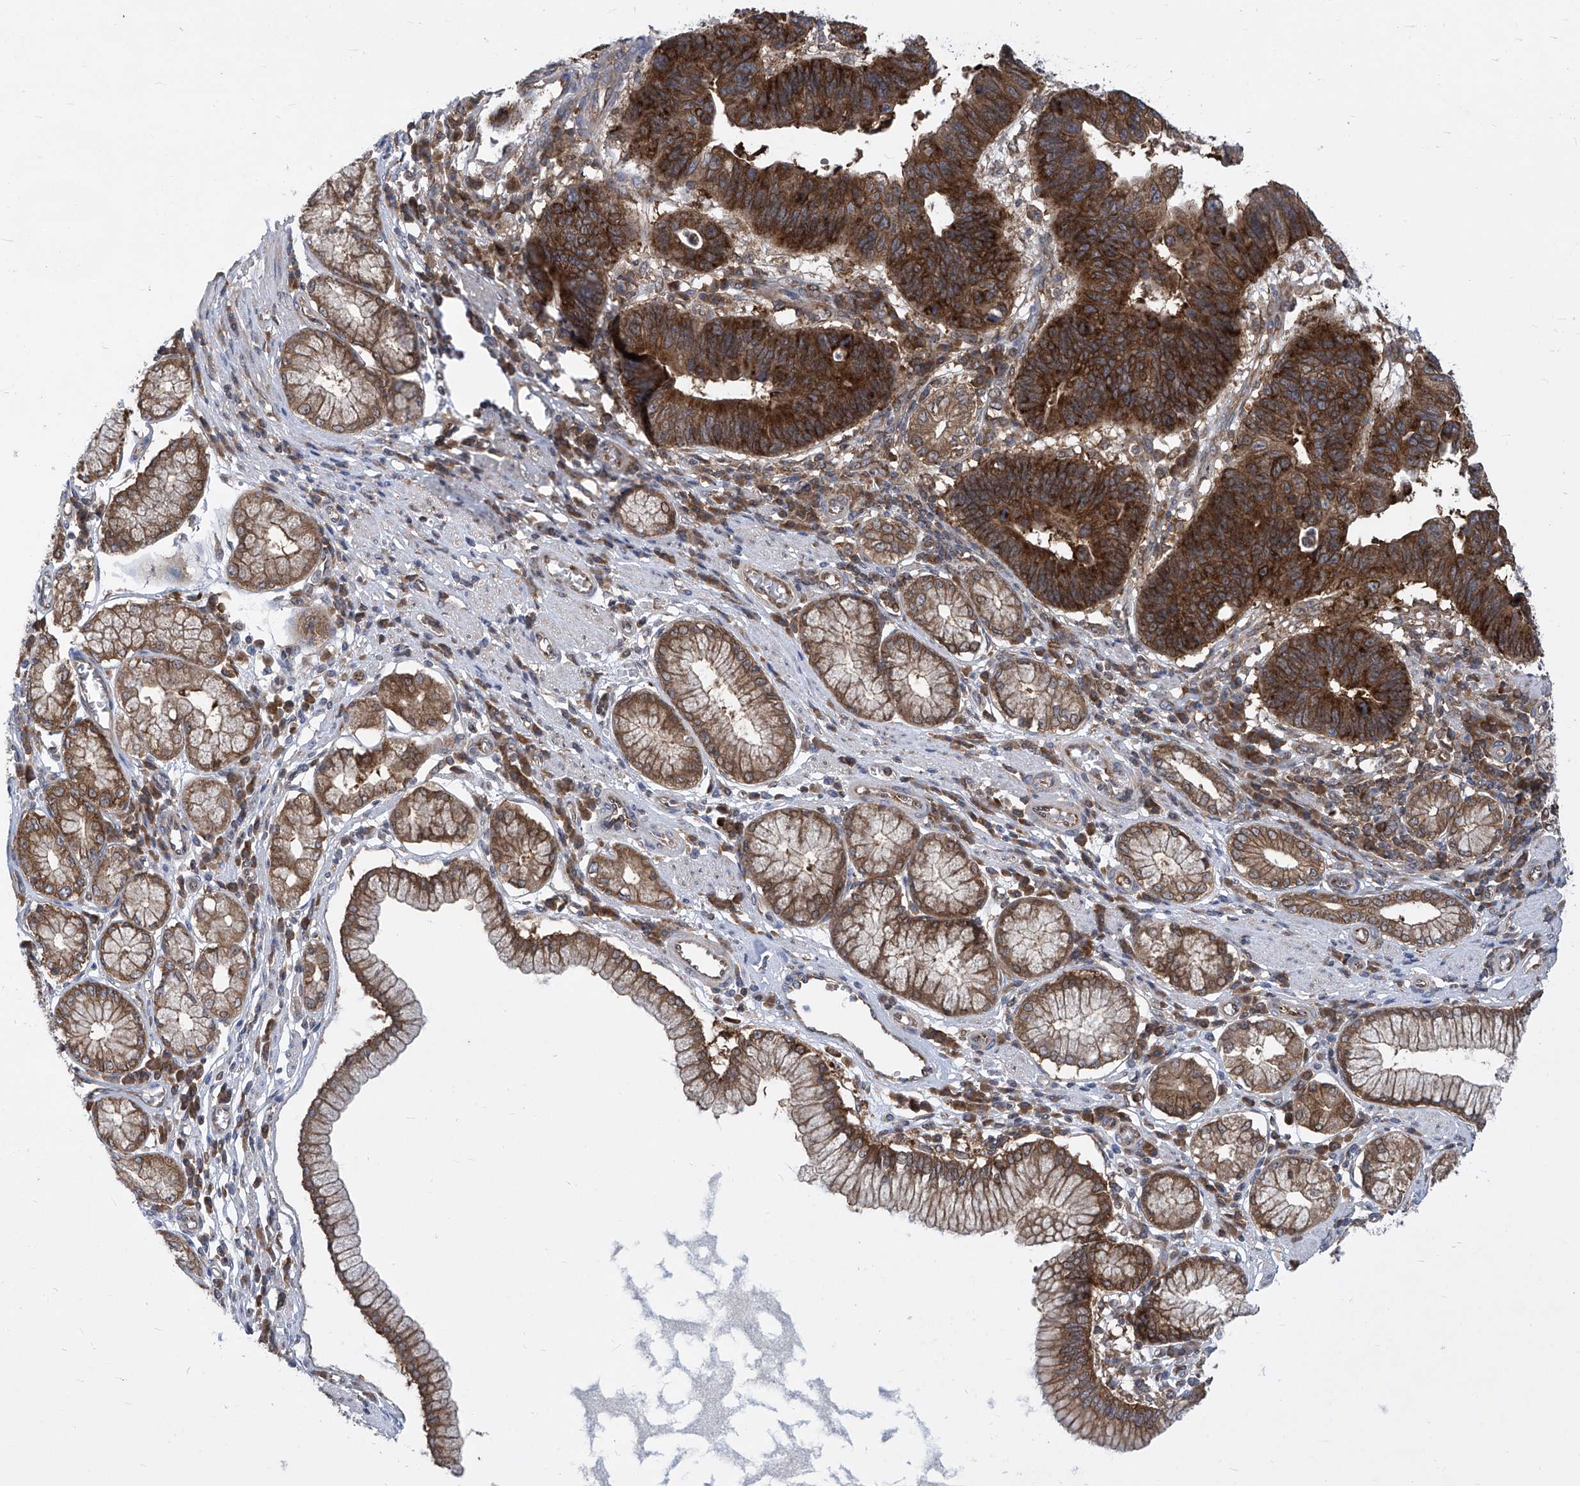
{"staining": {"intensity": "strong", "quantity": ">75%", "location": "cytoplasmic/membranous"}, "tissue": "stomach cancer", "cell_type": "Tumor cells", "image_type": "cancer", "snomed": [{"axis": "morphology", "description": "Adenocarcinoma, NOS"}, {"axis": "topography", "description": "Stomach"}], "caption": "The histopathology image exhibits a brown stain indicating the presence of a protein in the cytoplasmic/membranous of tumor cells in adenocarcinoma (stomach).", "gene": "EIF3M", "patient": {"sex": "male", "age": 59}}